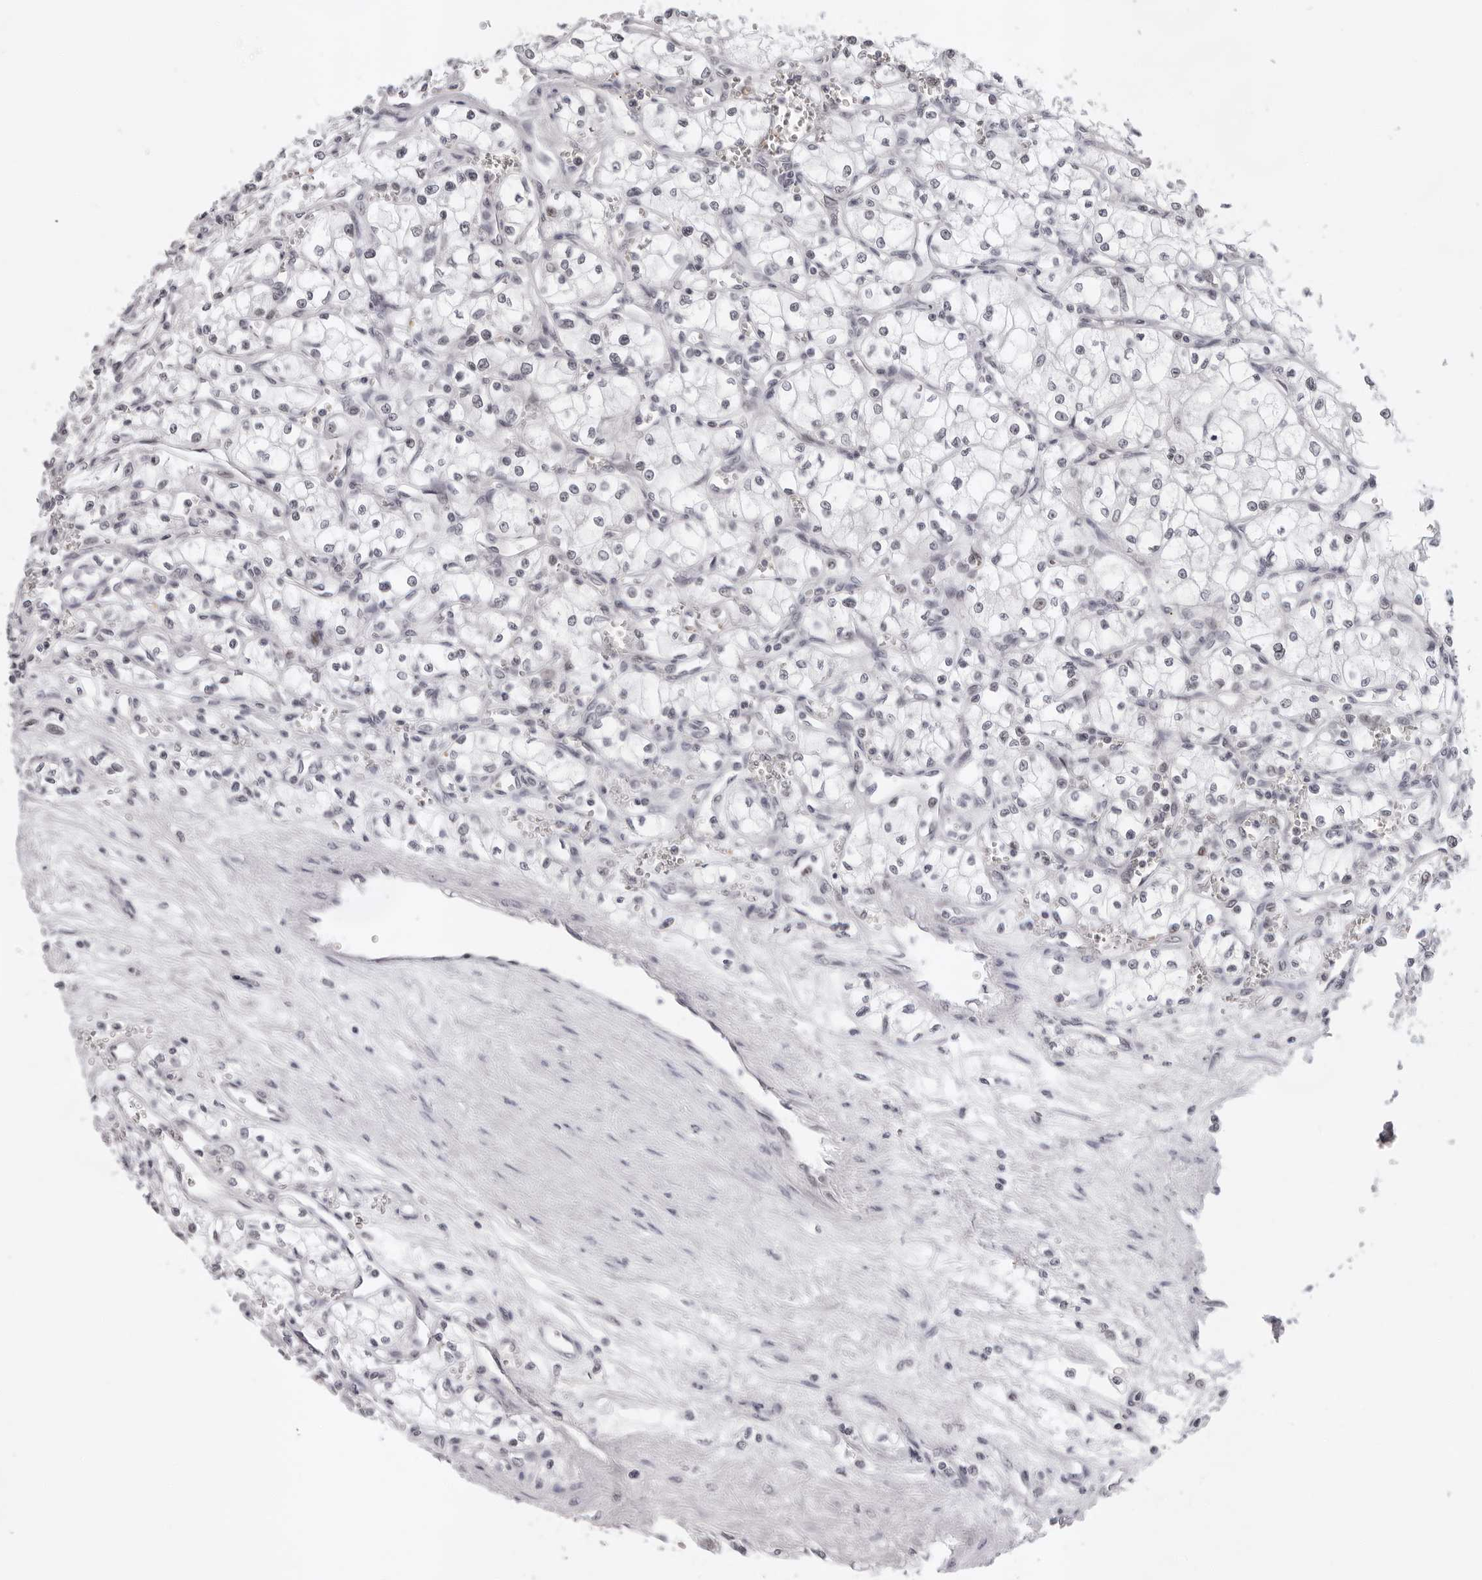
{"staining": {"intensity": "negative", "quantity": "none", "location": "none"}, "tissue": "renal cancer", "cell_type": "Tumor cells", "image_type": "cancer", "snomed": [{"axis": "morphology", "description": "Adenocarcinoma, NOS"}, {"axis": "topography", "description": "Kidney"}], "caption": "IHC micrograph of neoplastic tissue: renal cancer stained with DAB displays no significant protein staining in tumor cells. (IHC, brightfield microscopy, high magnification).", "gene": "USP1", "patient": {"sex": "male", "age": 59}}